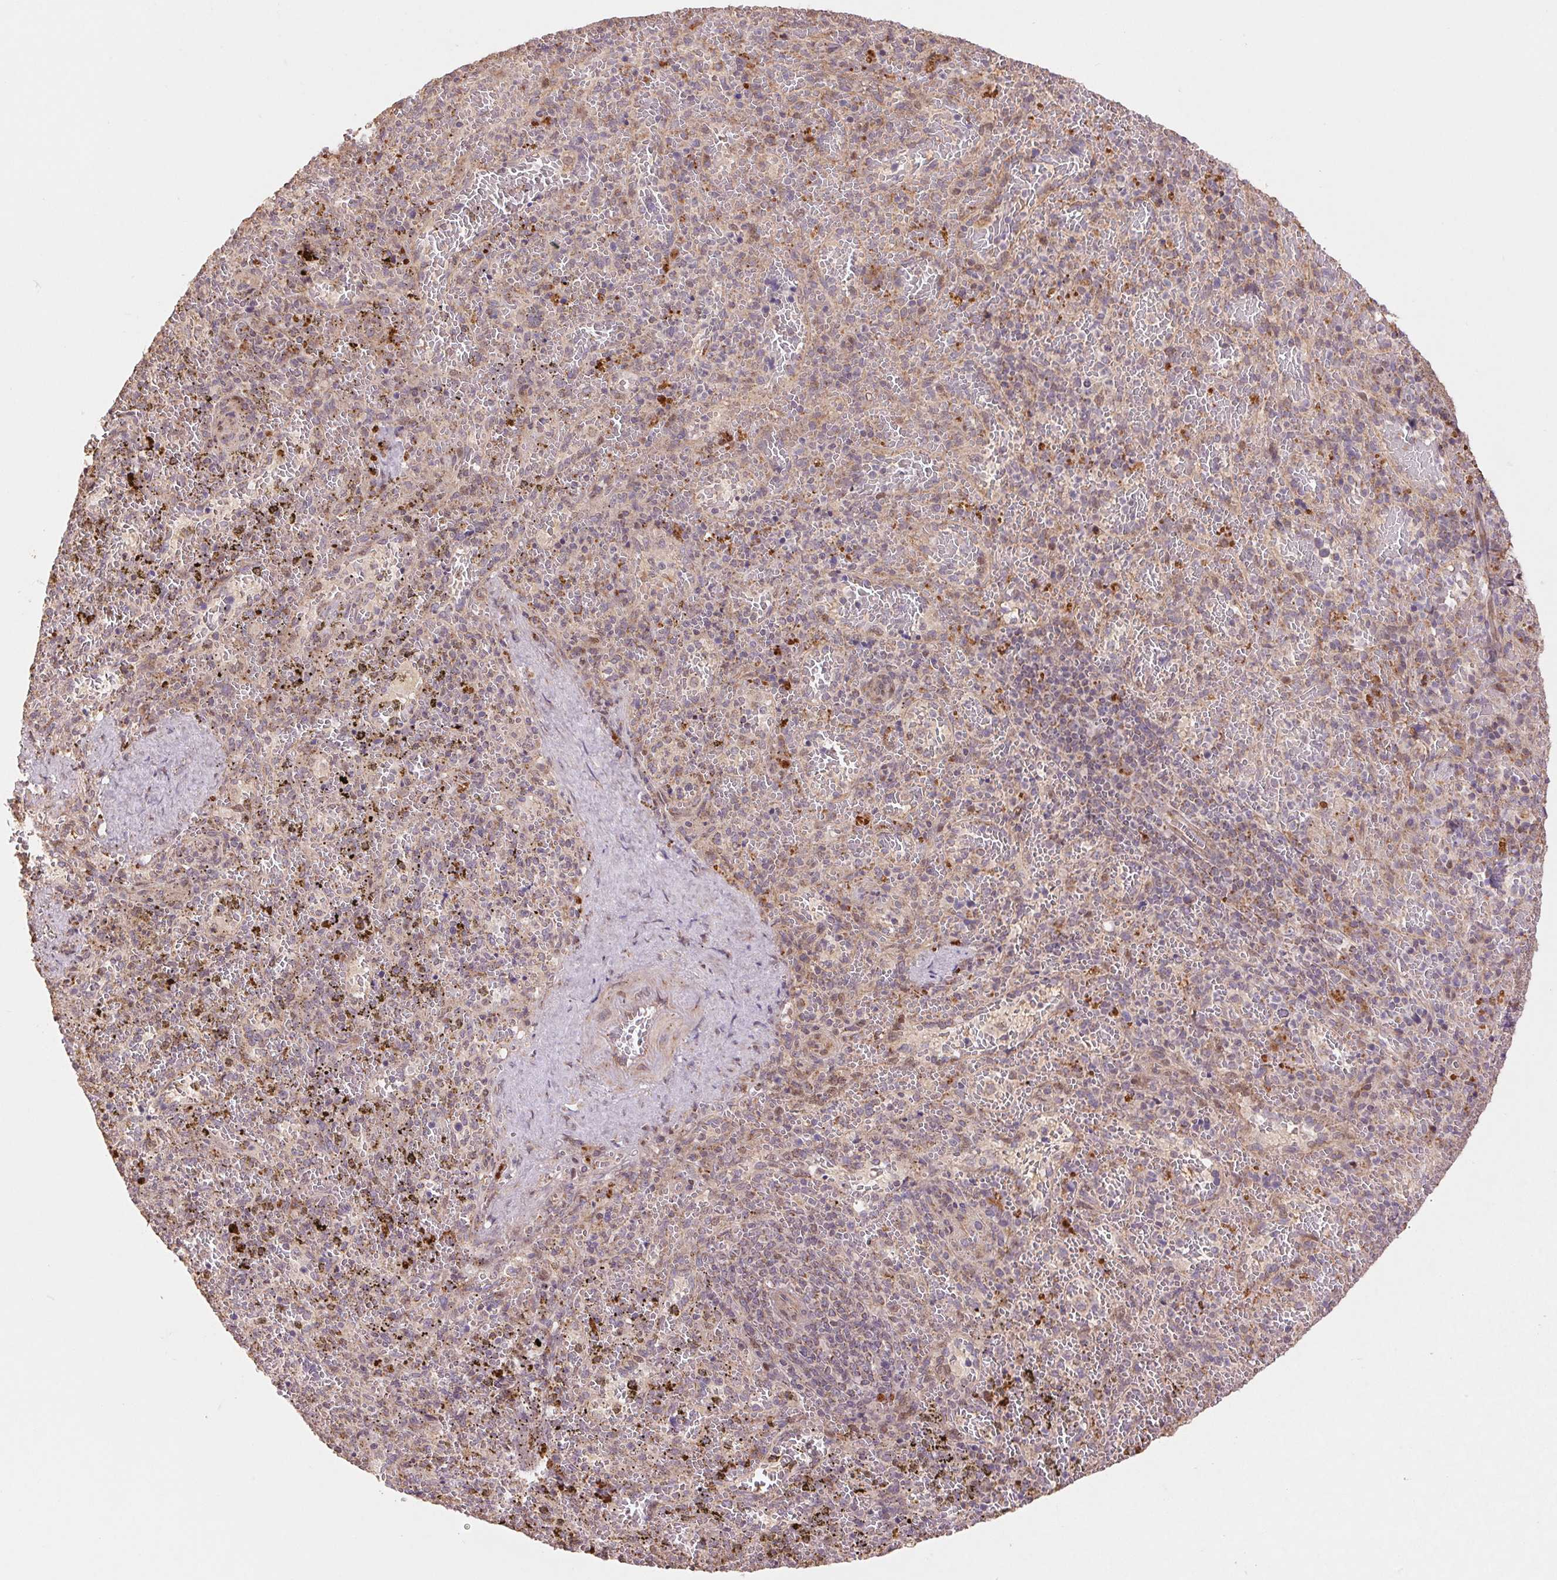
{"staining": {"intensity": "weak", "quantity": "25%-75%", "location": "cytoplasmic/membranous"}, "tissue": "spleen", "cell_type": "Cells in red pulp", "image_type": "normal", "snomed": [{"axis": "morphology", "description": "Normal tissue, NOS"}, {"axis": "topography", "description": "Spleen"}], "caption": "Spleen stained with immunohistochemistry demonstrates weak cytoplasmic/membranous staining in approximately 25%-75% of cells in red pulp.", "gene": "PDHA1", "patient": {"sex": "female", "age": 50}}